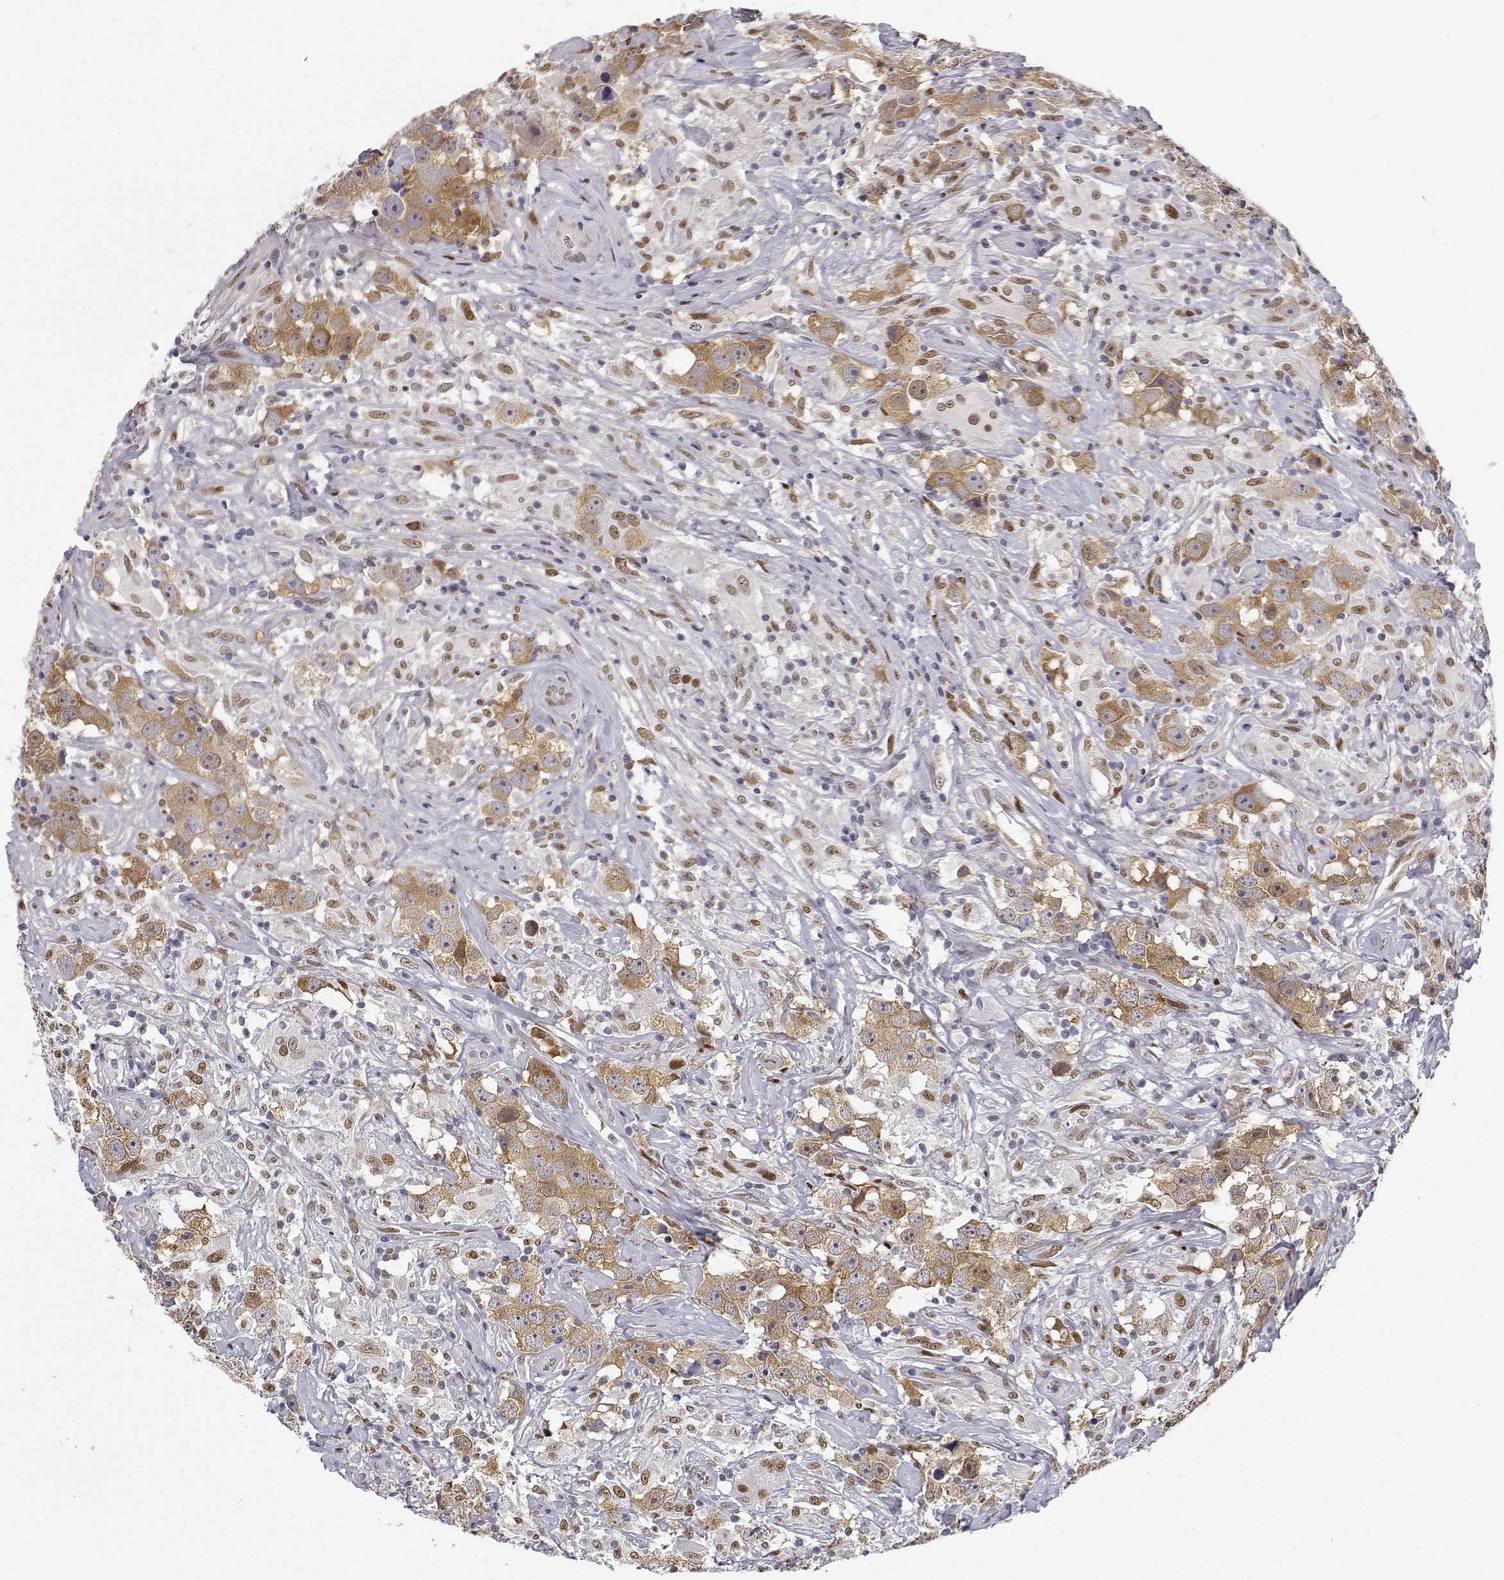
{"staining": {"intensity": "weak", "quantity": ">75%", "location": "cytoplasmic/membranous"}, "tissue": "testis cancer", "cell_type": "Tumor cells", "image_type": "cancer", "snomed": [{"axis": "morphology", "description": "Seminoma, NOS"}, {"axis": "topography", "description": "Testis"}], "caption": "An IHC histopathology image of neoplastic tissue is shown. Protein staining in brown shows weak cytoplasmic/membranous positivity in seminoma (testis) within tumor cells.", "gene": "PHGDH", "patient": {"sex": "male", "age": 49}}